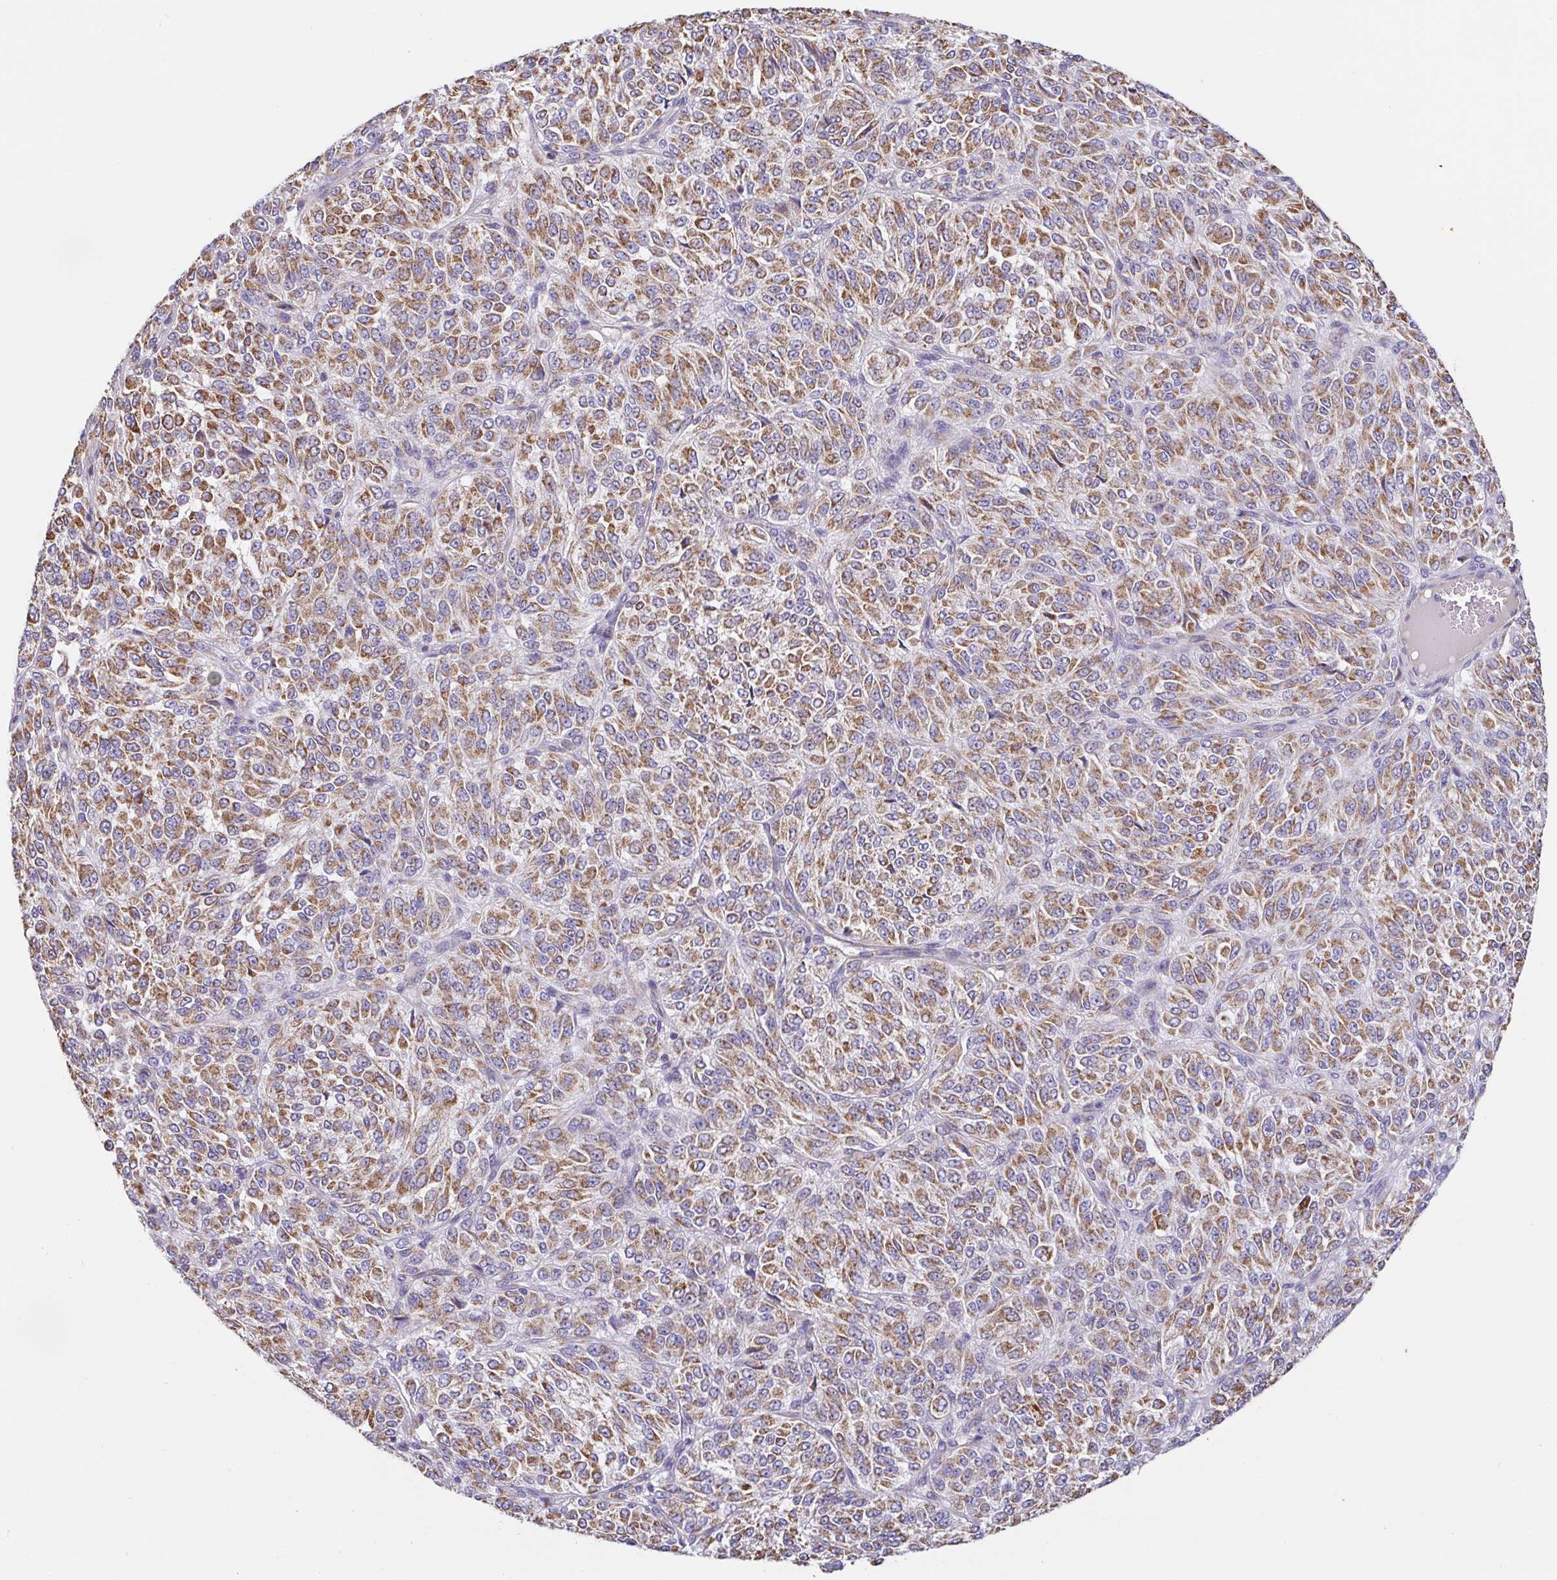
{"staining": {"intensity": "moderate", "quantity": ">75%", "location": "cytoplasmic/membranous"}, "tissue": "melanoma", "cell_type": "Tumor cells", "image_type": "cancer", "snomed": [{"axis": "morphology", "description": "Malignant melanoma, Metastatic site"}, {"axis": "topography", "description": "Brain"}], "caption": "A micrograph of human malignant melanoma (metastatic site) stained for a protein demonstrates moderate cytoplasmic/membranous brown staining in tumor cells. Immunohistochemistry (ihc) stains the protein in brown and the nuclei are stained blue.", "gene": "GINM1", "patient": {"sex": "female", "age": 56}}